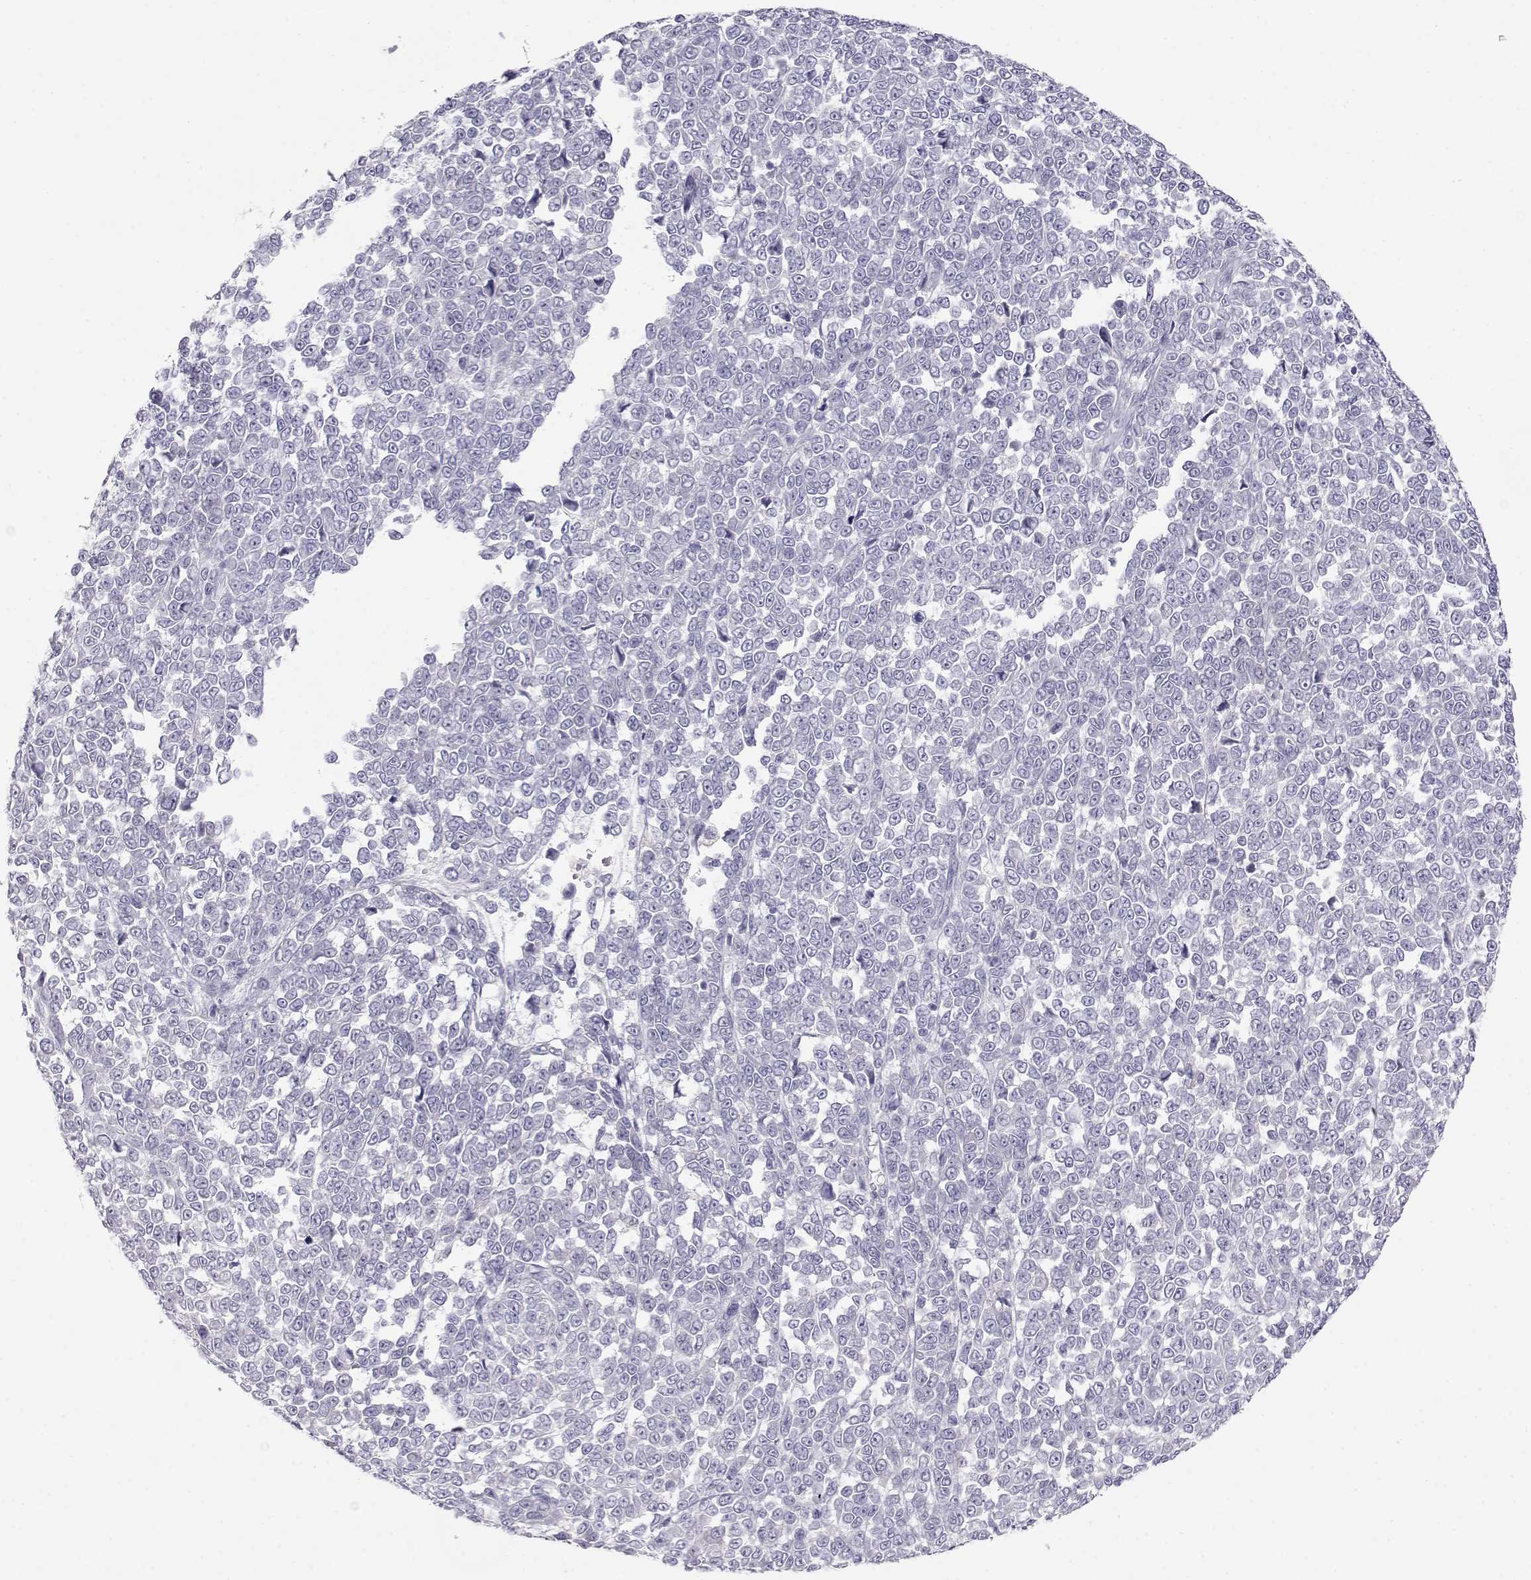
{"staining": {"intensity": "negative", "quantity": "none", "location": "none"}, "tissue": "melanoma", "cell_type": "Tumor cells", "image_type": "cancer", "snomed": [{"axis": "morphology", "description": "Malignant melanoma, NOS"}, {"axis": "topography", "description": "Skin"}], "caption": "DAB (3,3'-diaminobenzidine) immunohistochemical staining of melanoma displays no significant expression in tumor cells.", "gene": "CDHR1", "patient": {"sex": "female", "age": 95}}